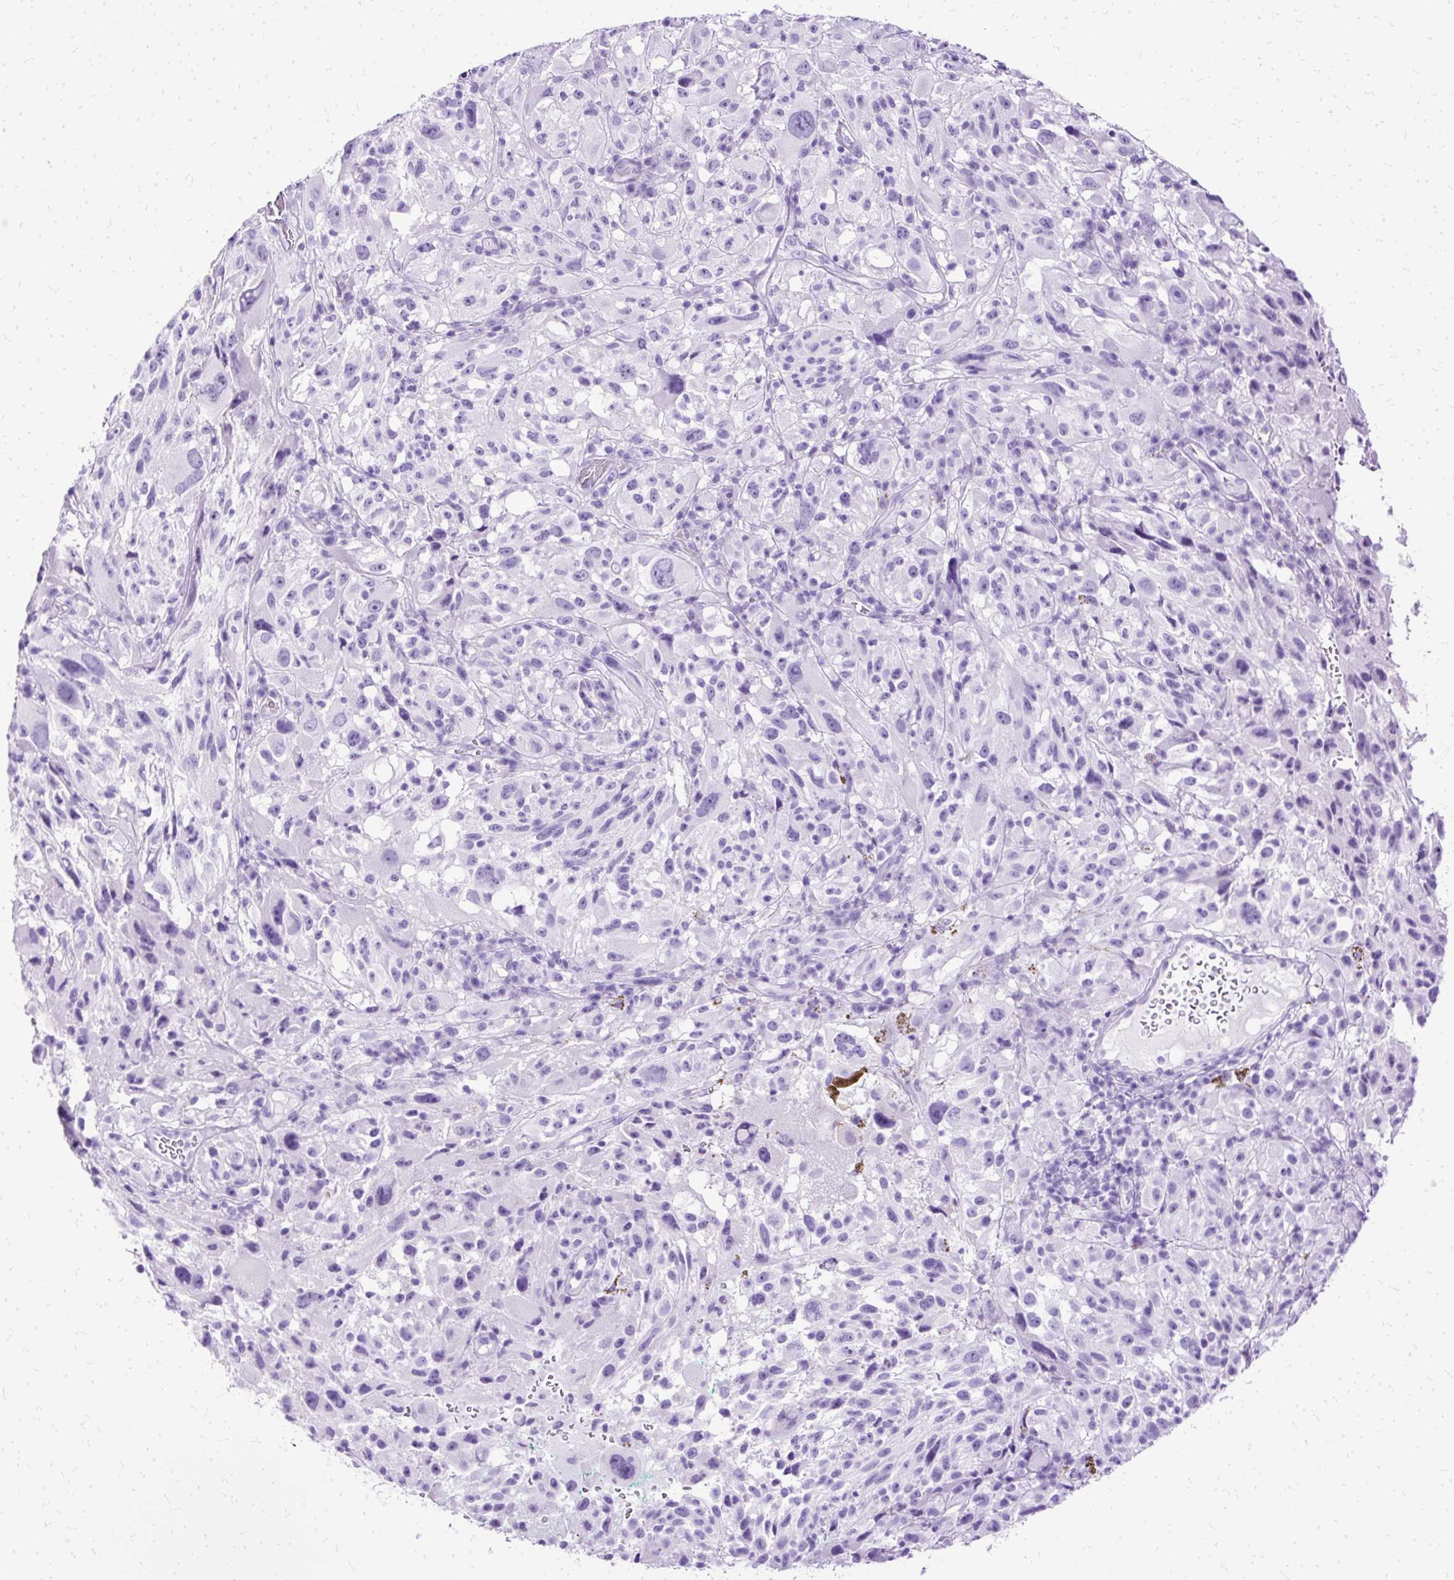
{"staining": {"intensity": "negative", "quantity": "none", "location": "none"}, "tissue": "melanoma", "cell_type": "Tumor cells", "image_type": "cancer", "snomed": [{"axis": "morphology", "description": "Malignant melanoma, NOS"}, {"axis": "topography", "description": "Skin"}], "caption": "Protein analysis of melanoma shows no significant expression in tumor cells.", "gene": "SLC8A2", "patient": {"sex": "female", "age": 71}}